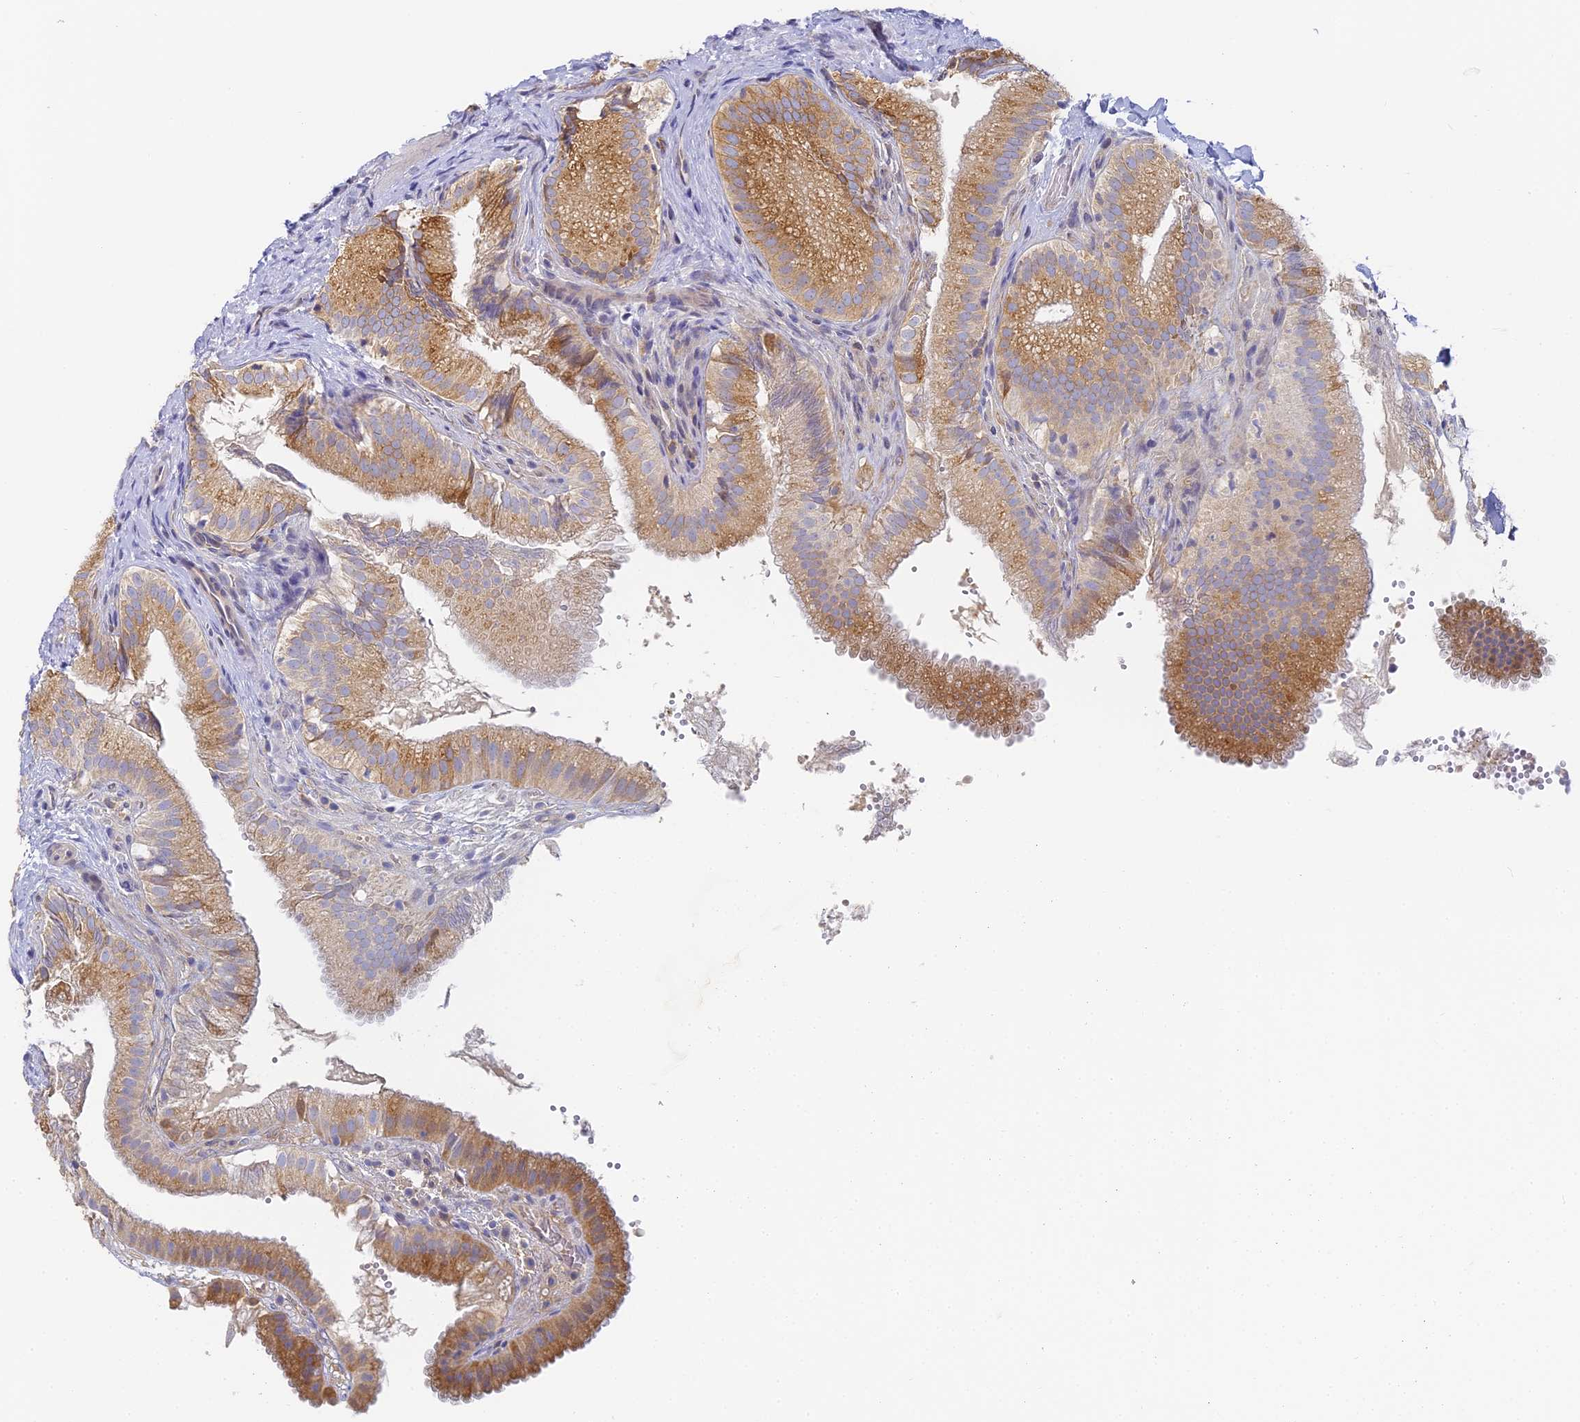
{"staining": {"intensity": "moderate", "quantity": ">75%", "location": "cytoplasmic/membranous"}, "tissue": "gallbladder", "cell_type": "Glandular cells", "image_type": "normal", "snomed": [{"axis": "morphology", "description": "Normal tissue, NOS"}, {"axis": "topography", "description": "Gallbladder"}], "caption": "Immunohistochemical staining of normal human gallbladder displays moderate cytoplasmic/membranous protein staining in approximately >75% of glandular cells. (DAB (3,3'-diaminobenzidine) IHC with brightfield microscopy, high magnification).", "gene": "GJA1", "patient": {"sex": "female", "age": 30}}